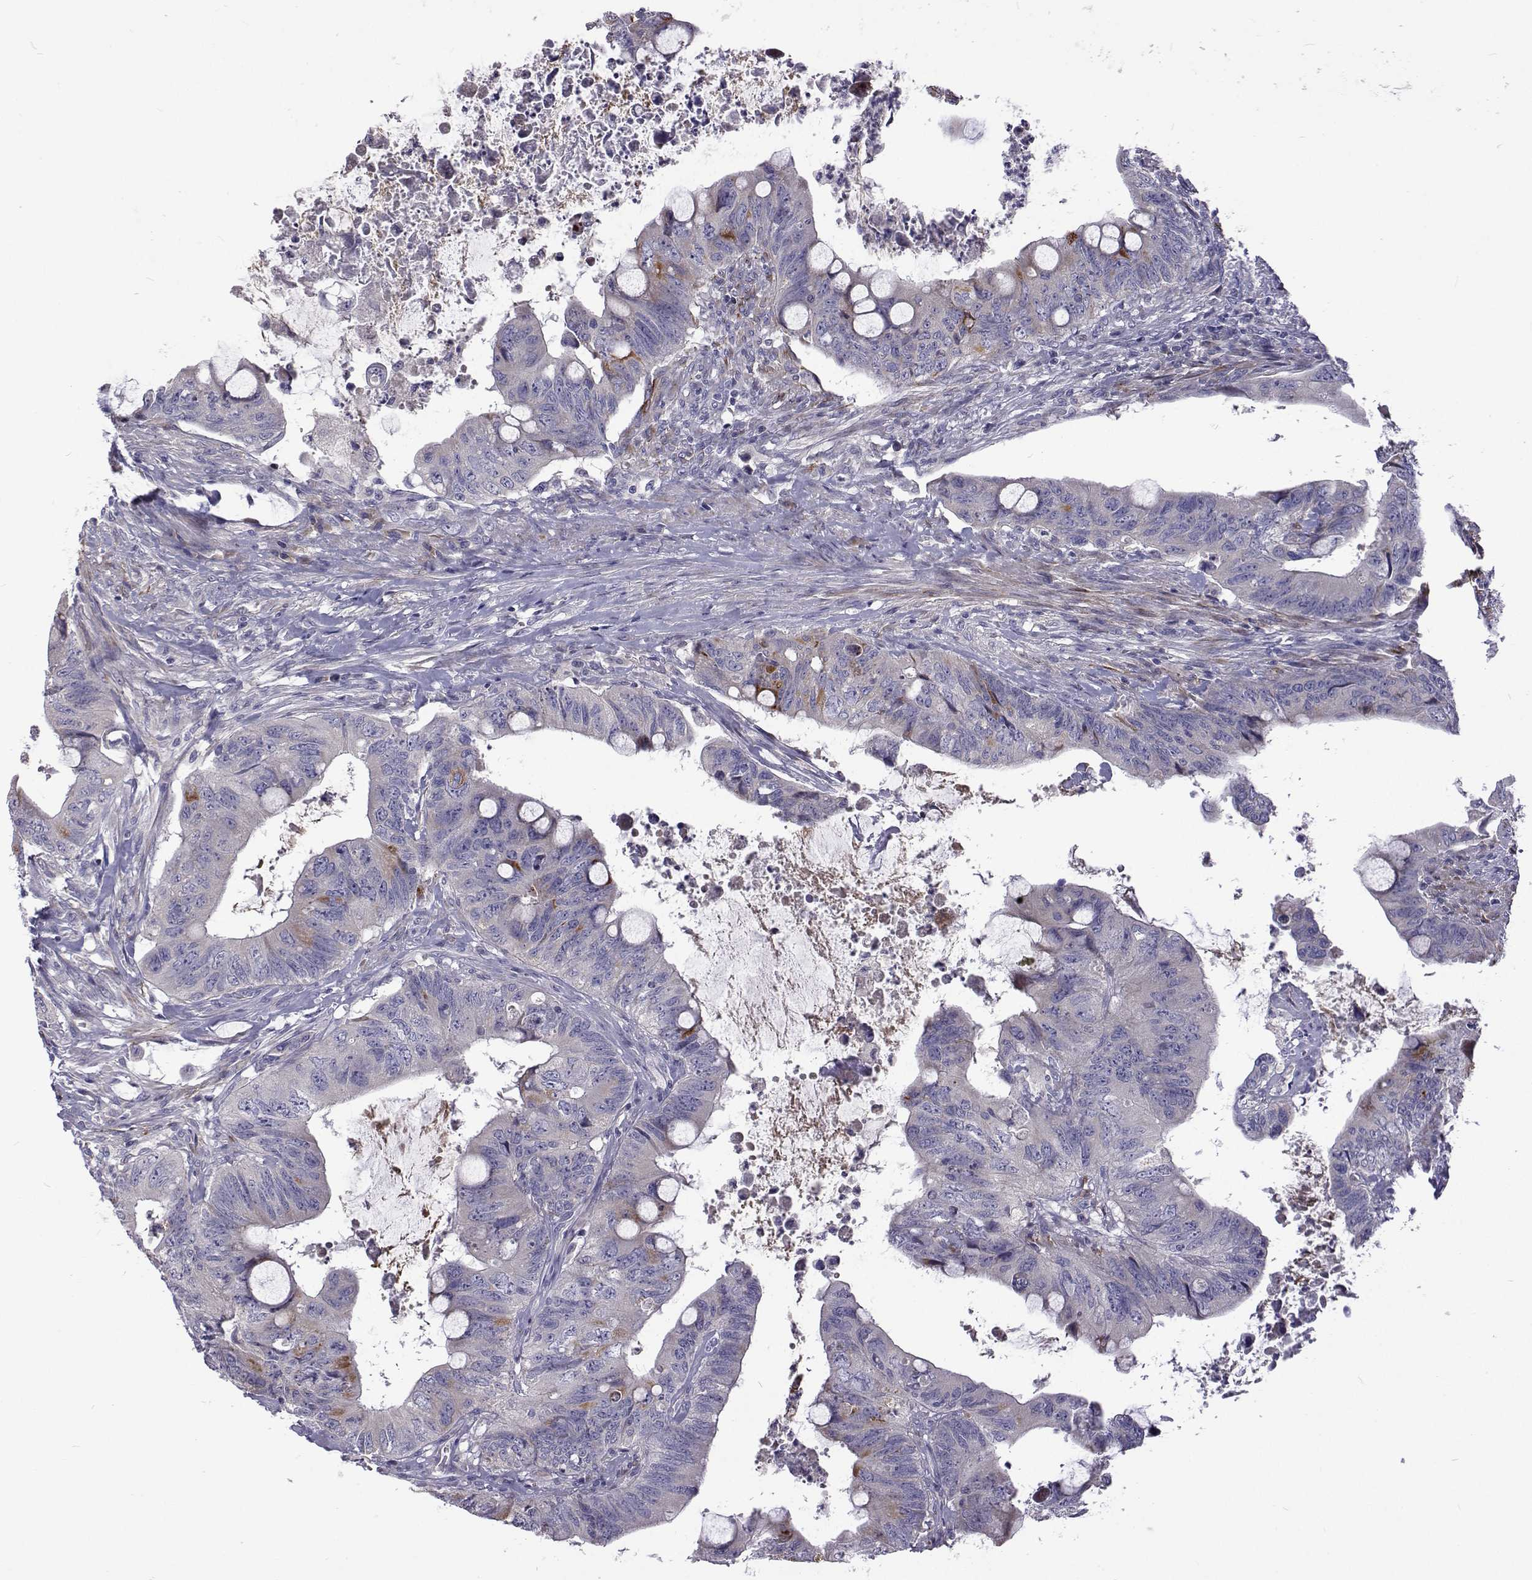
{"staining": {"intensity": "negative", "quantity": "none", "location": "none"}, "tissue": "colorectal cancer", "cell_type": "Tumor cells", "image_type": "cancer", "snomed": [{"axis": "morphology", "description": "Adenocarcinoma, NOS"}, {"axis": "topography", "description": "Colon"}], "caption": "DAB immunohistochemical staining of adenocarcinoma (colorectal) exhibits no significant positivity in tumor cells.", "gene": "NPR3", "patient": {"sex": "male", "age": 57}}